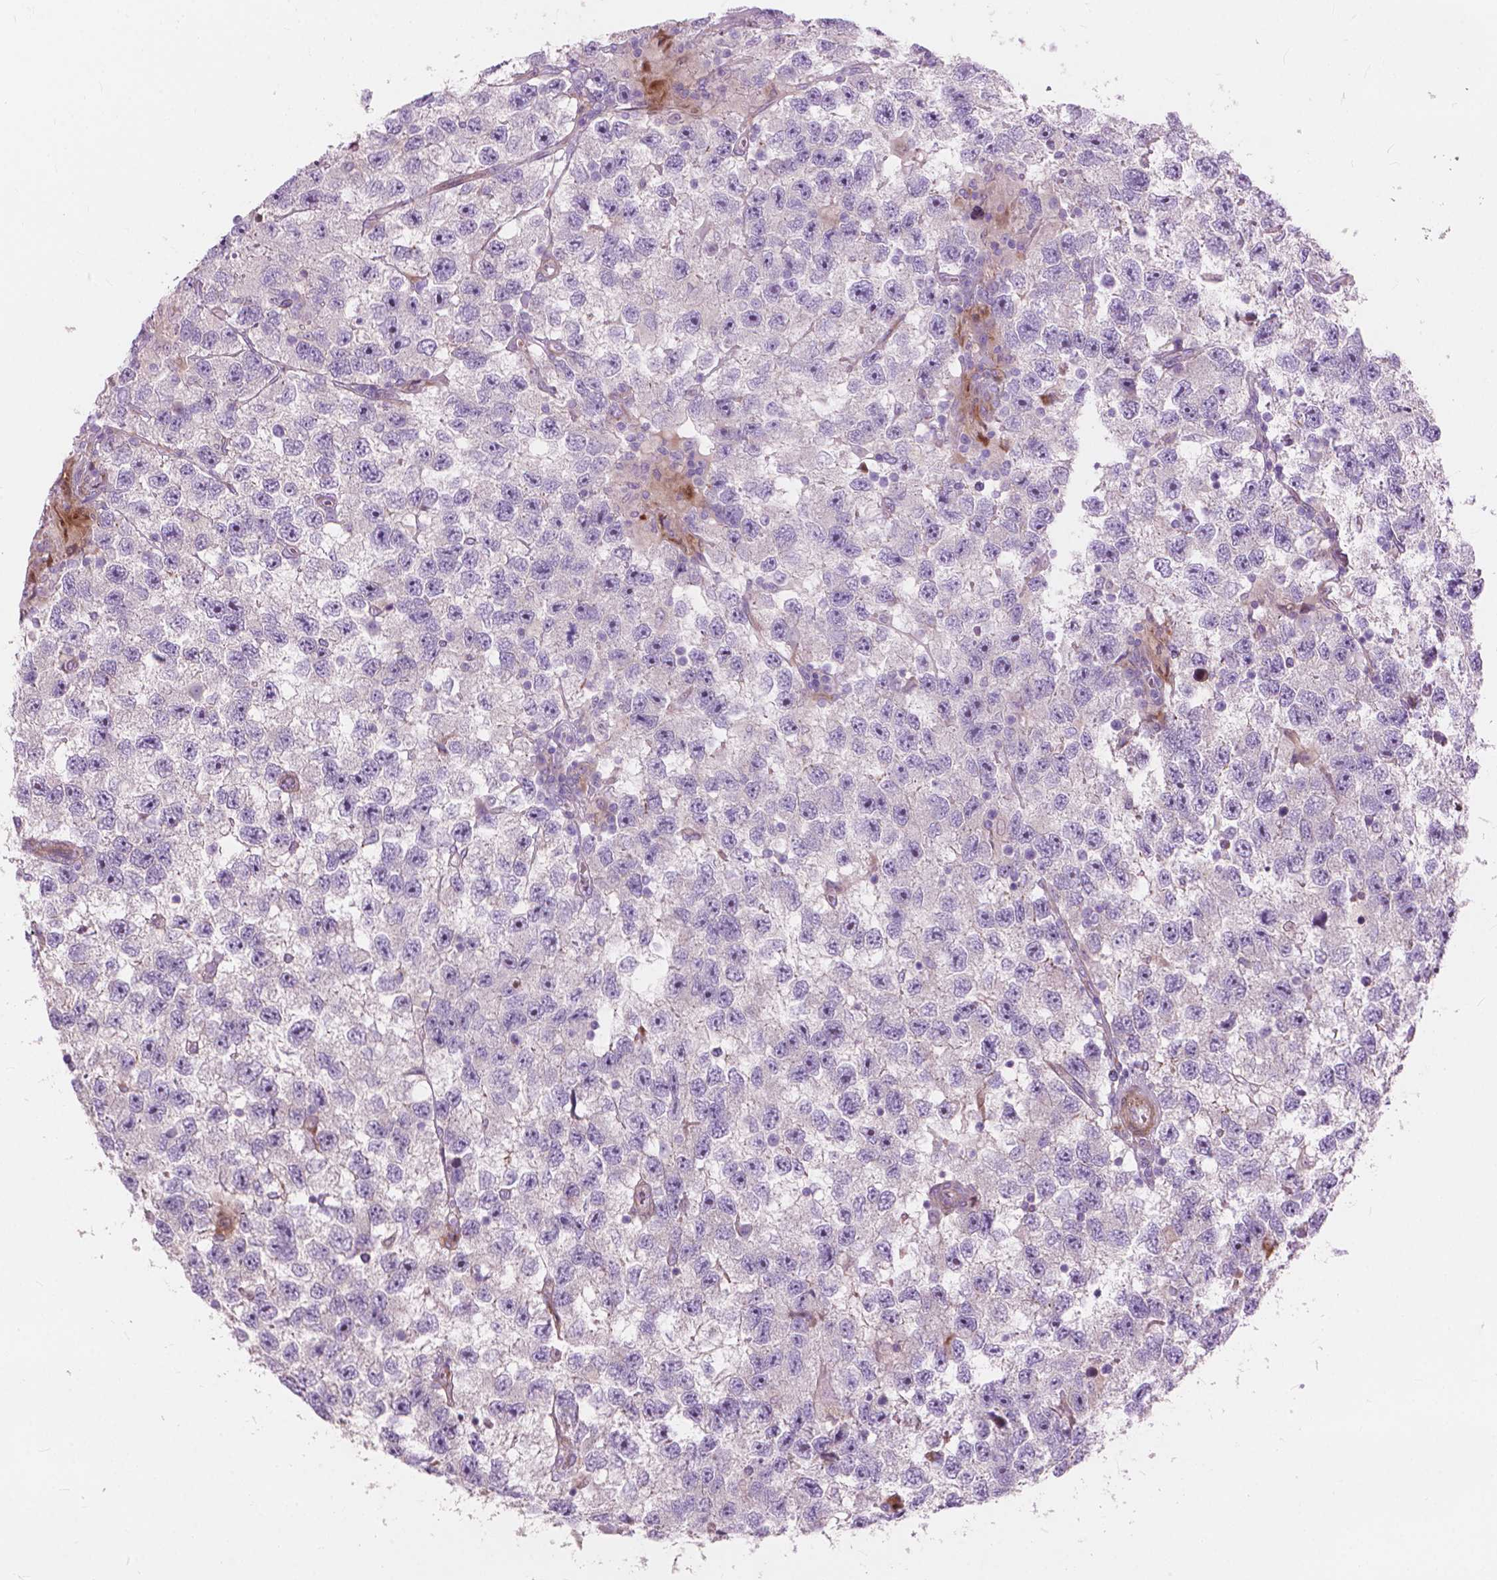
{"staining": {"intensity": "negative", "quantity": "none", "location": "none"}, "tissue": "testis cancer", "cell_type": "Tumor cells", "image_type": "cancer", "snomed": [{"axis": "morphology", "description": "Seminoma, NOS"}, {"axis": "topography", "description": "Testis"}], "caption": "Immunohistochemistry image of neoplastic tissue: testis seminoma stained with DAB (3,3'-diaminobenzidine) shows no significant protein expression in tumor cells.", "gene": "MORN1", "patient": {"sex": "male", "age": 26}}